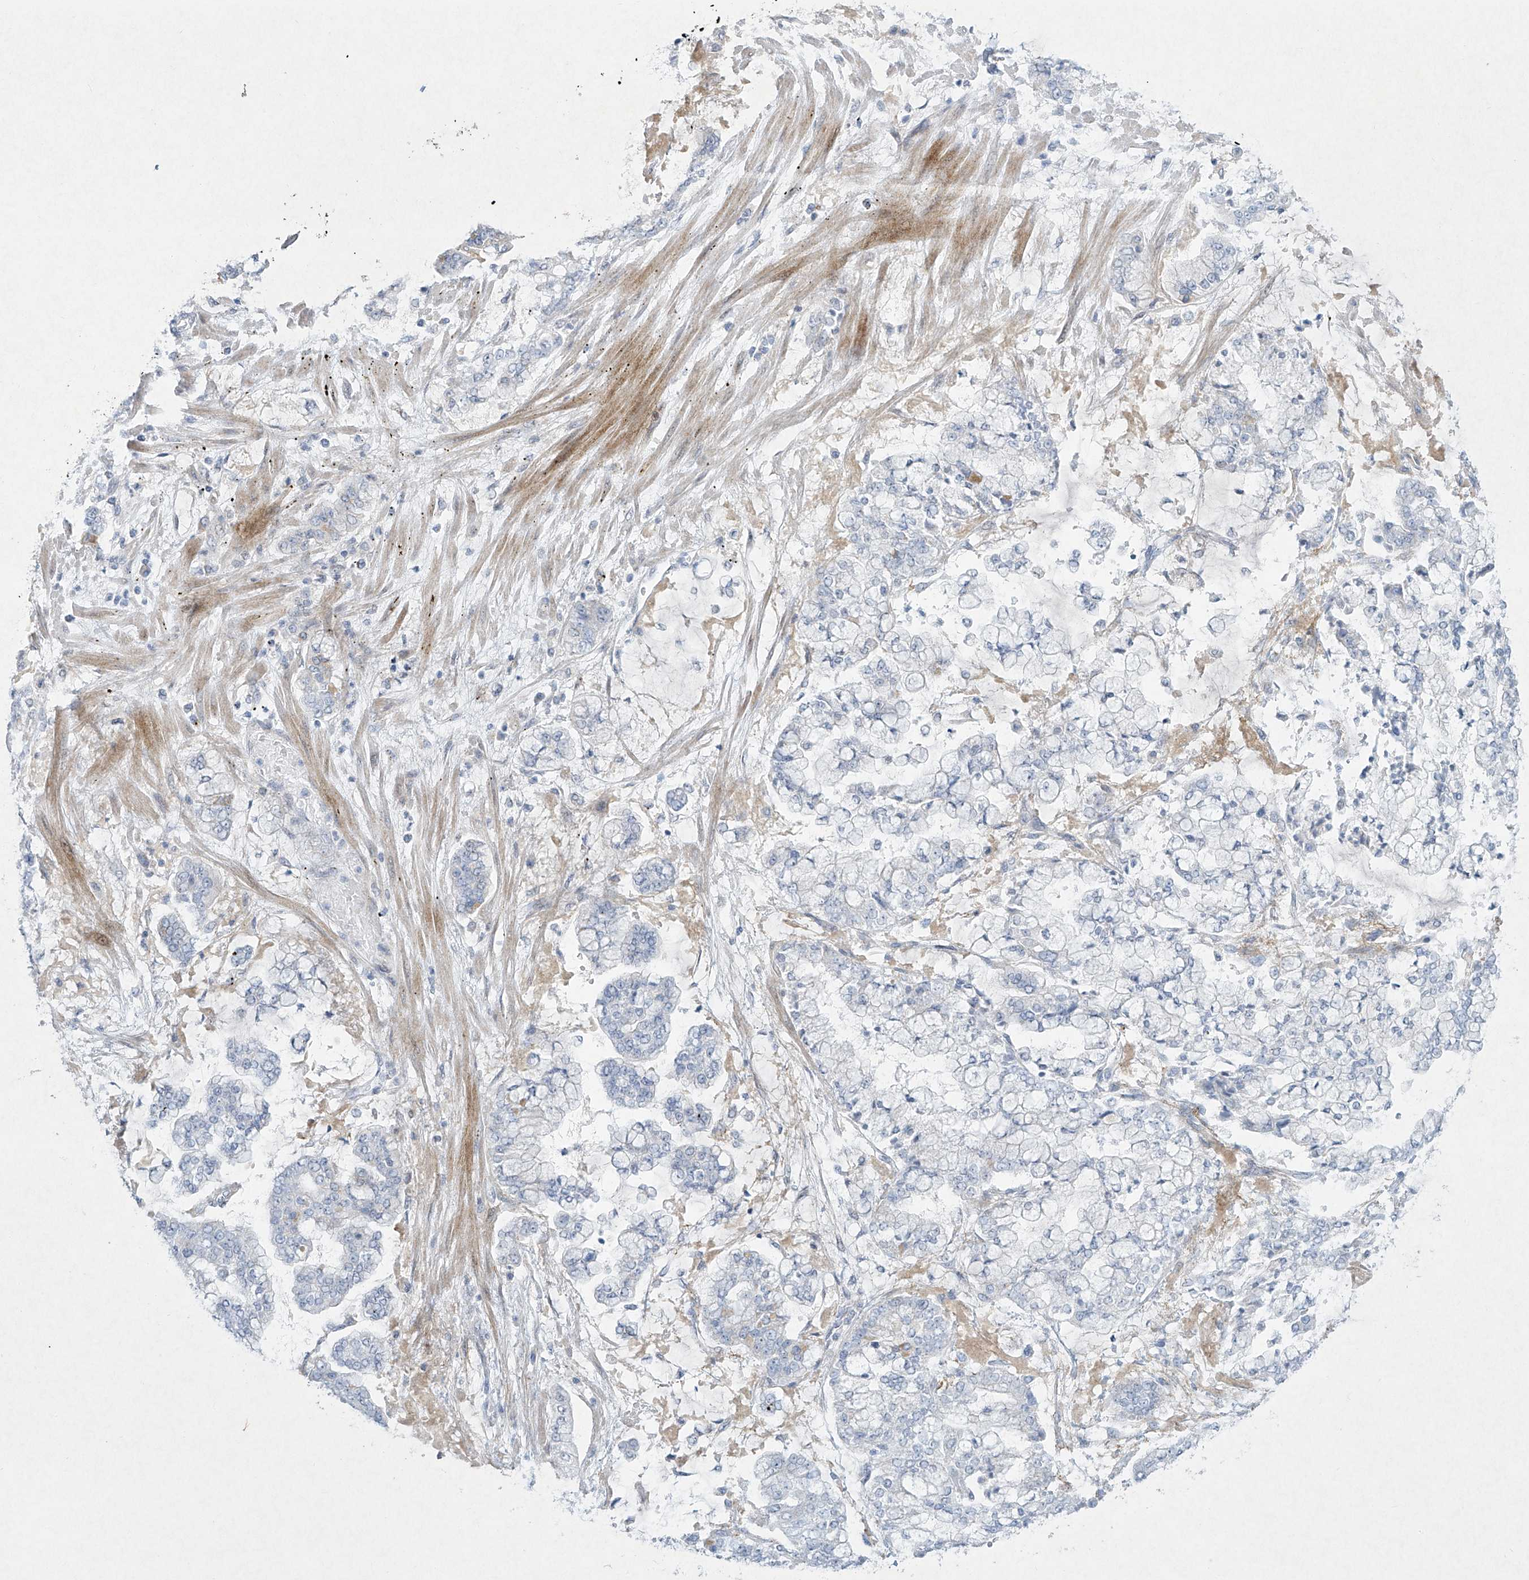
{"staining": {"intensity": "negative", "quantity": "none", "location": "none"}, "tissue": "stomach cancer", "cell_type": "Tumor cells", "image_type": "cancer", "snomed": [{"axis": "morphology", "description": "Normal tissue, NOS"}, {"axis": "morphology", "description": "Adenocarcinoma, NOS"}, {"axis": "topography", "description": "Stomach, upper"}, {"axis": "topography", "description": "Stomach"}], "caption": "Tumor cells are negative for protein expression in human stomach adenocarcinoma.", "gene": "PAX6", "patient": {"sex": "male", "age": 76}}